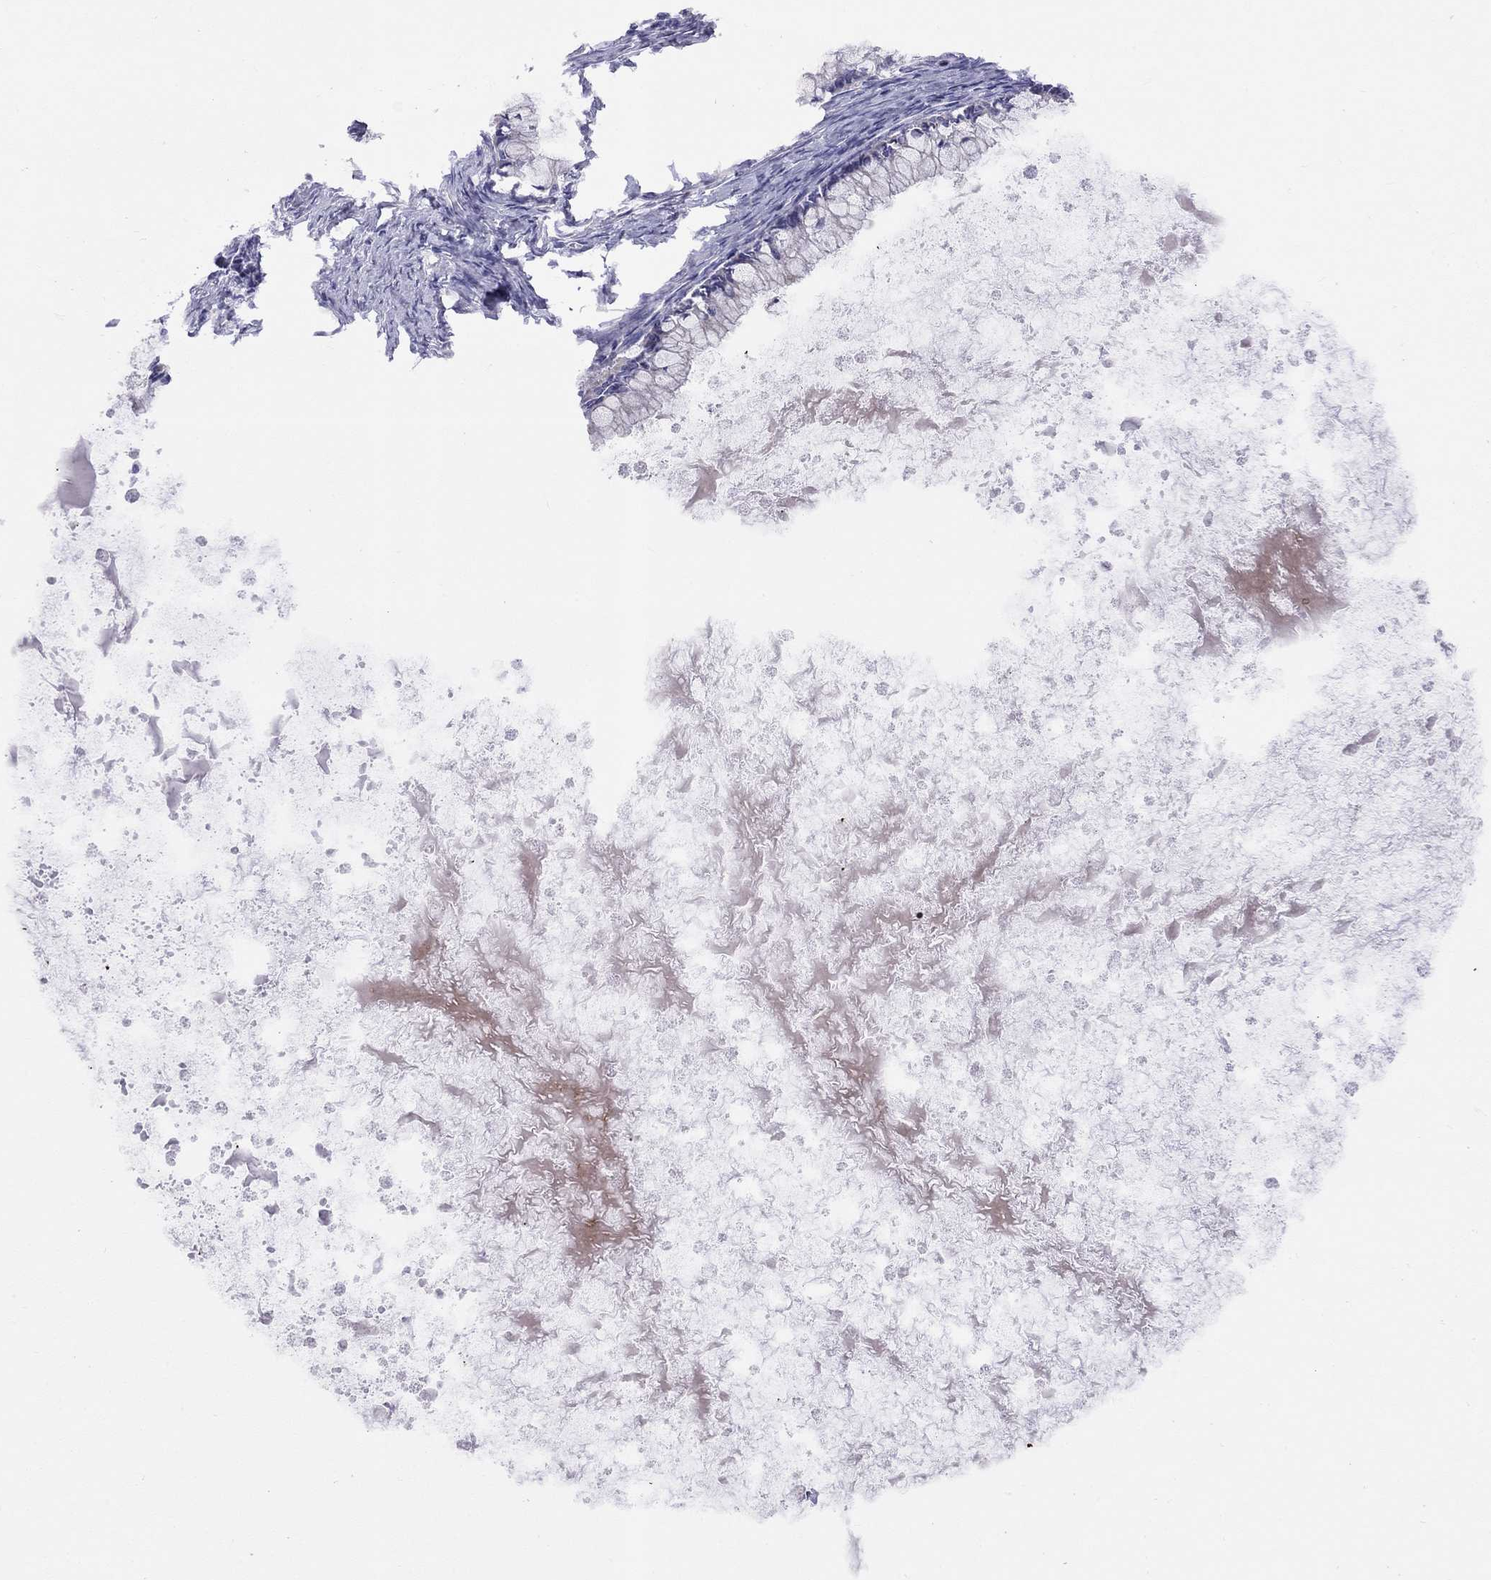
{"staining": {"intensity": "negative", "quantity": "none", "location": "none"}, "tissue": "ovarian cancer", "cell_type": "Tumor cells", "image_type": "cancer", "snomed": [{"axis": "morphology", "description": "Cystadenocarcinoma, mucinous, NOS"}, {"axis": "topography", "description": "Ovary"}], "caption": "An immunohistochemistry (IHC) histopathology image of mucinous cystadenocarcinoma (ovarian) is shown. There is no staining in tumor cells of mucinous cystadenocarcinoma (ovarian).", "gene": "HES5", "patient": {"sex": "female", "age": 67}}